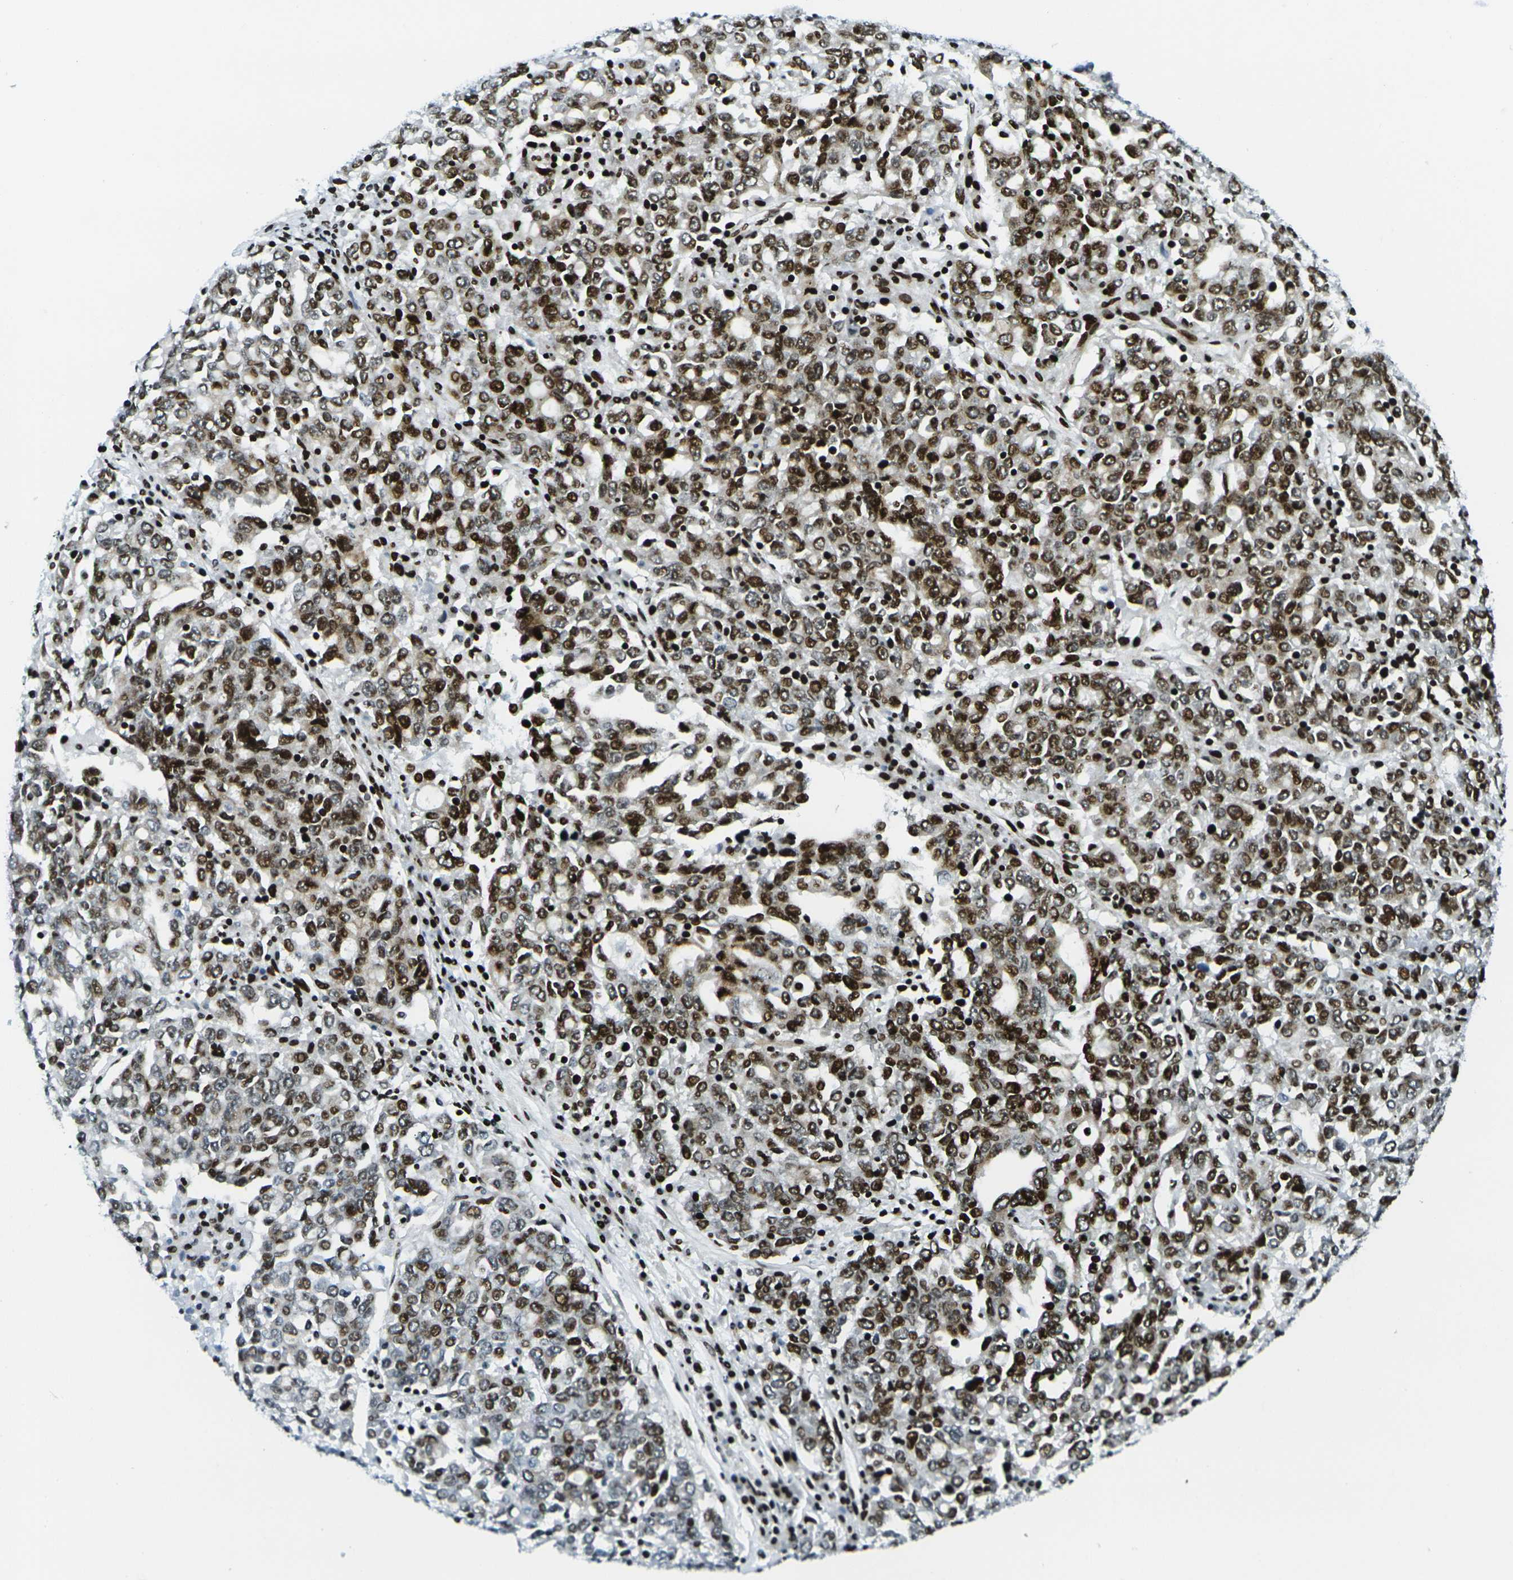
{"staining": {"intensity": "strong", "quantity": ">75%", "location": "nuclear"}, "tissue": "ovarian cancer", "cell_type": "Tumor cells", "image_type": "cancer", "snomed": [{"axis": "morphology", "description": "Carcinoma, endometroid"}, {"axis": "topography", "description": "Ovary"}], "caption": "Human ovarian cancer (endometroid carcinoma) stained for a protein (brown) exhibits strong nuclear positive positivity in approximately >75% of tumor cells.", "gene": "H3-3A", "patient": {"sex": "female", "age": 62}}